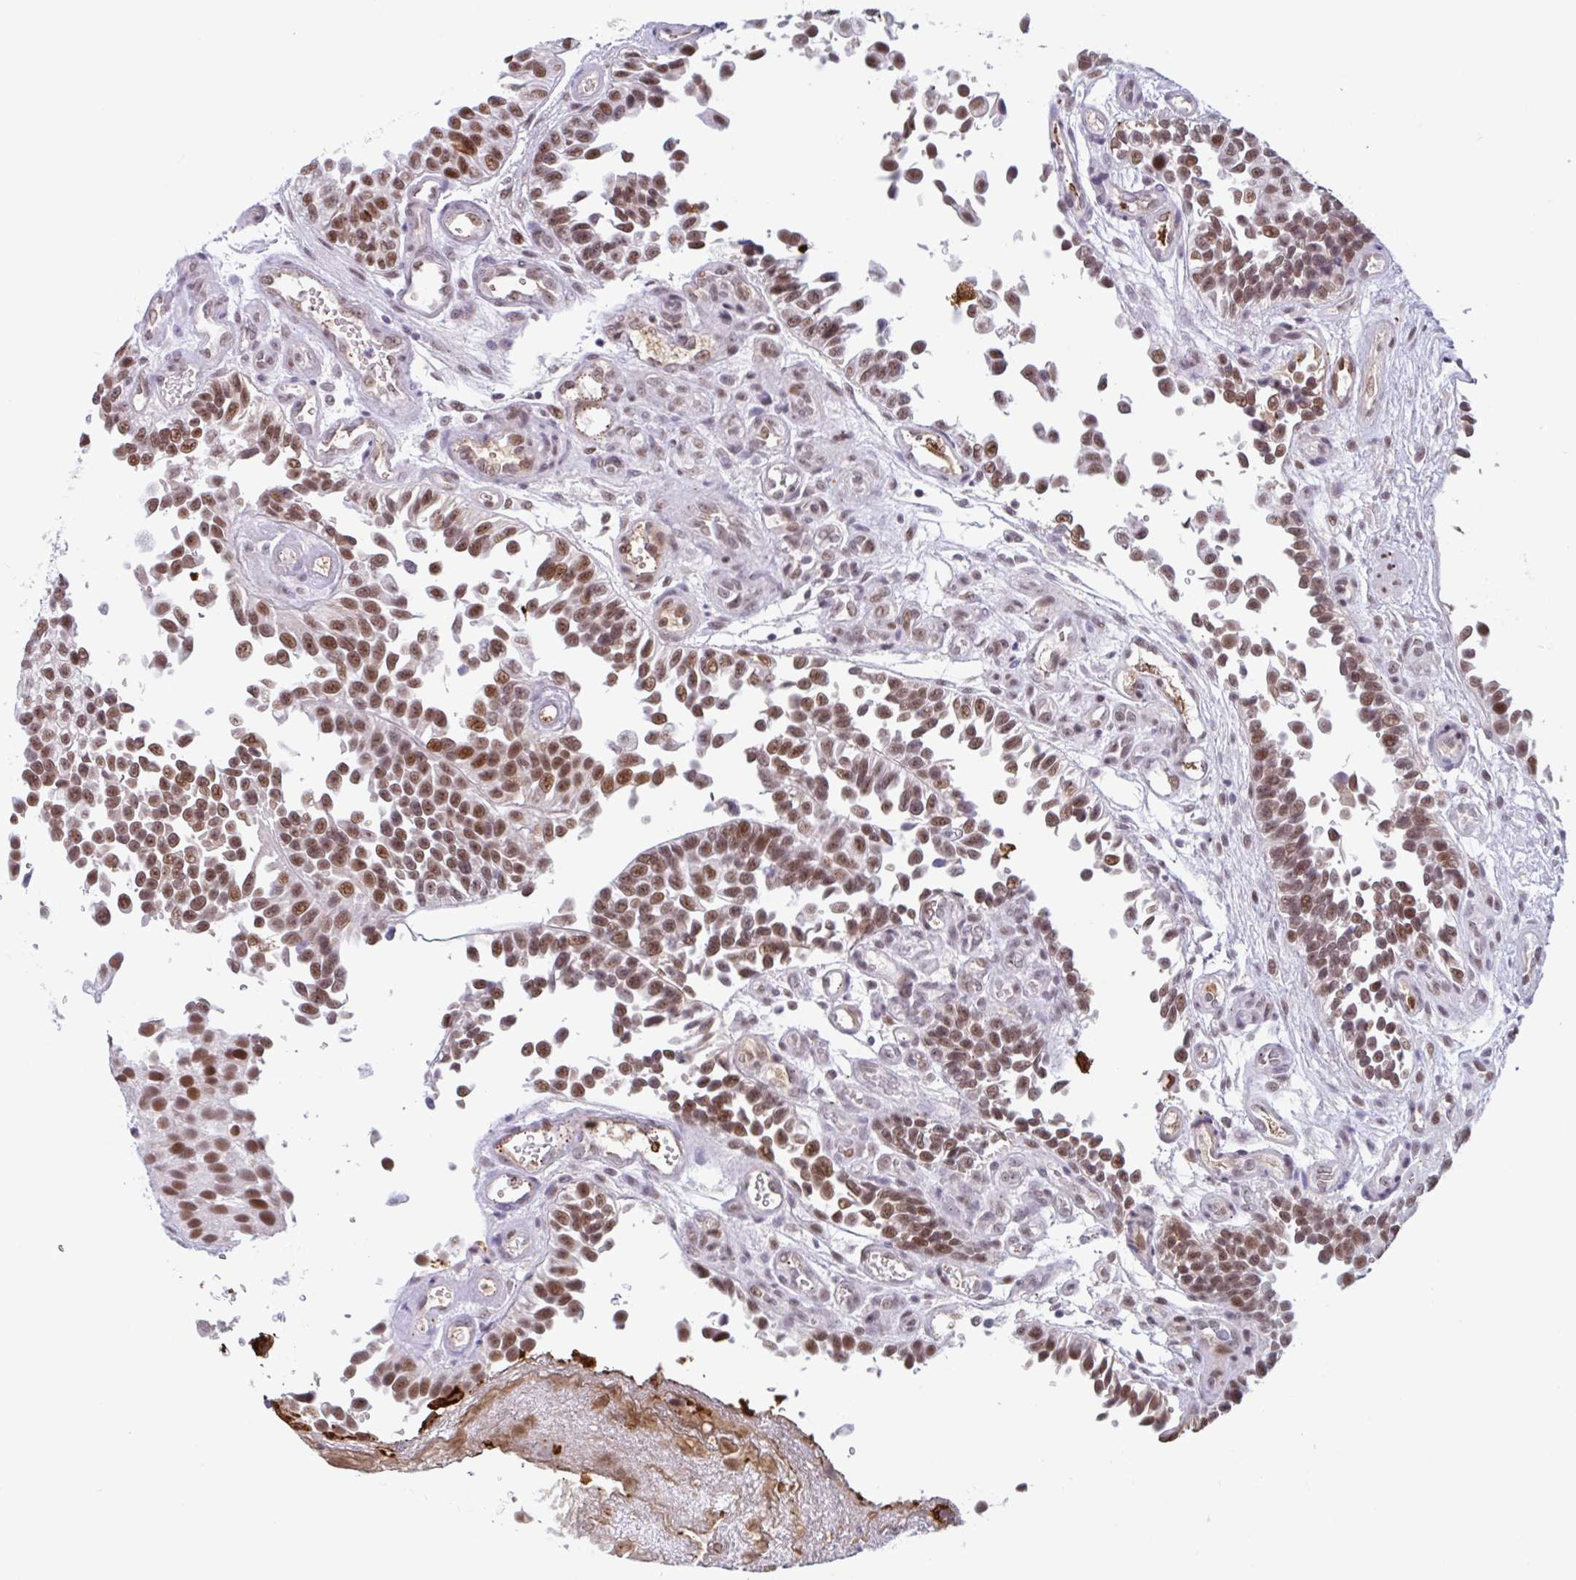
{"staining": {"intensity": "moderate", "quantity": ">75%", "location": "nuclear"}, "tissue": "urothelial cancer", "cell_type": "Tumor cells", "image_type": "cancer", "snomed": [{"axis": "morphology", "description": "Urothelial carcinoma, NOS"}, {"axis": "topography", "description": "Urinary bladder"}], "caption": "The immunohistochemical stain shows moderate nuclear positivity in tumor cells of transitional cell carcinoma tissue.", "gene": "PLG", "patient": {"sex": "male", "age": 87}}